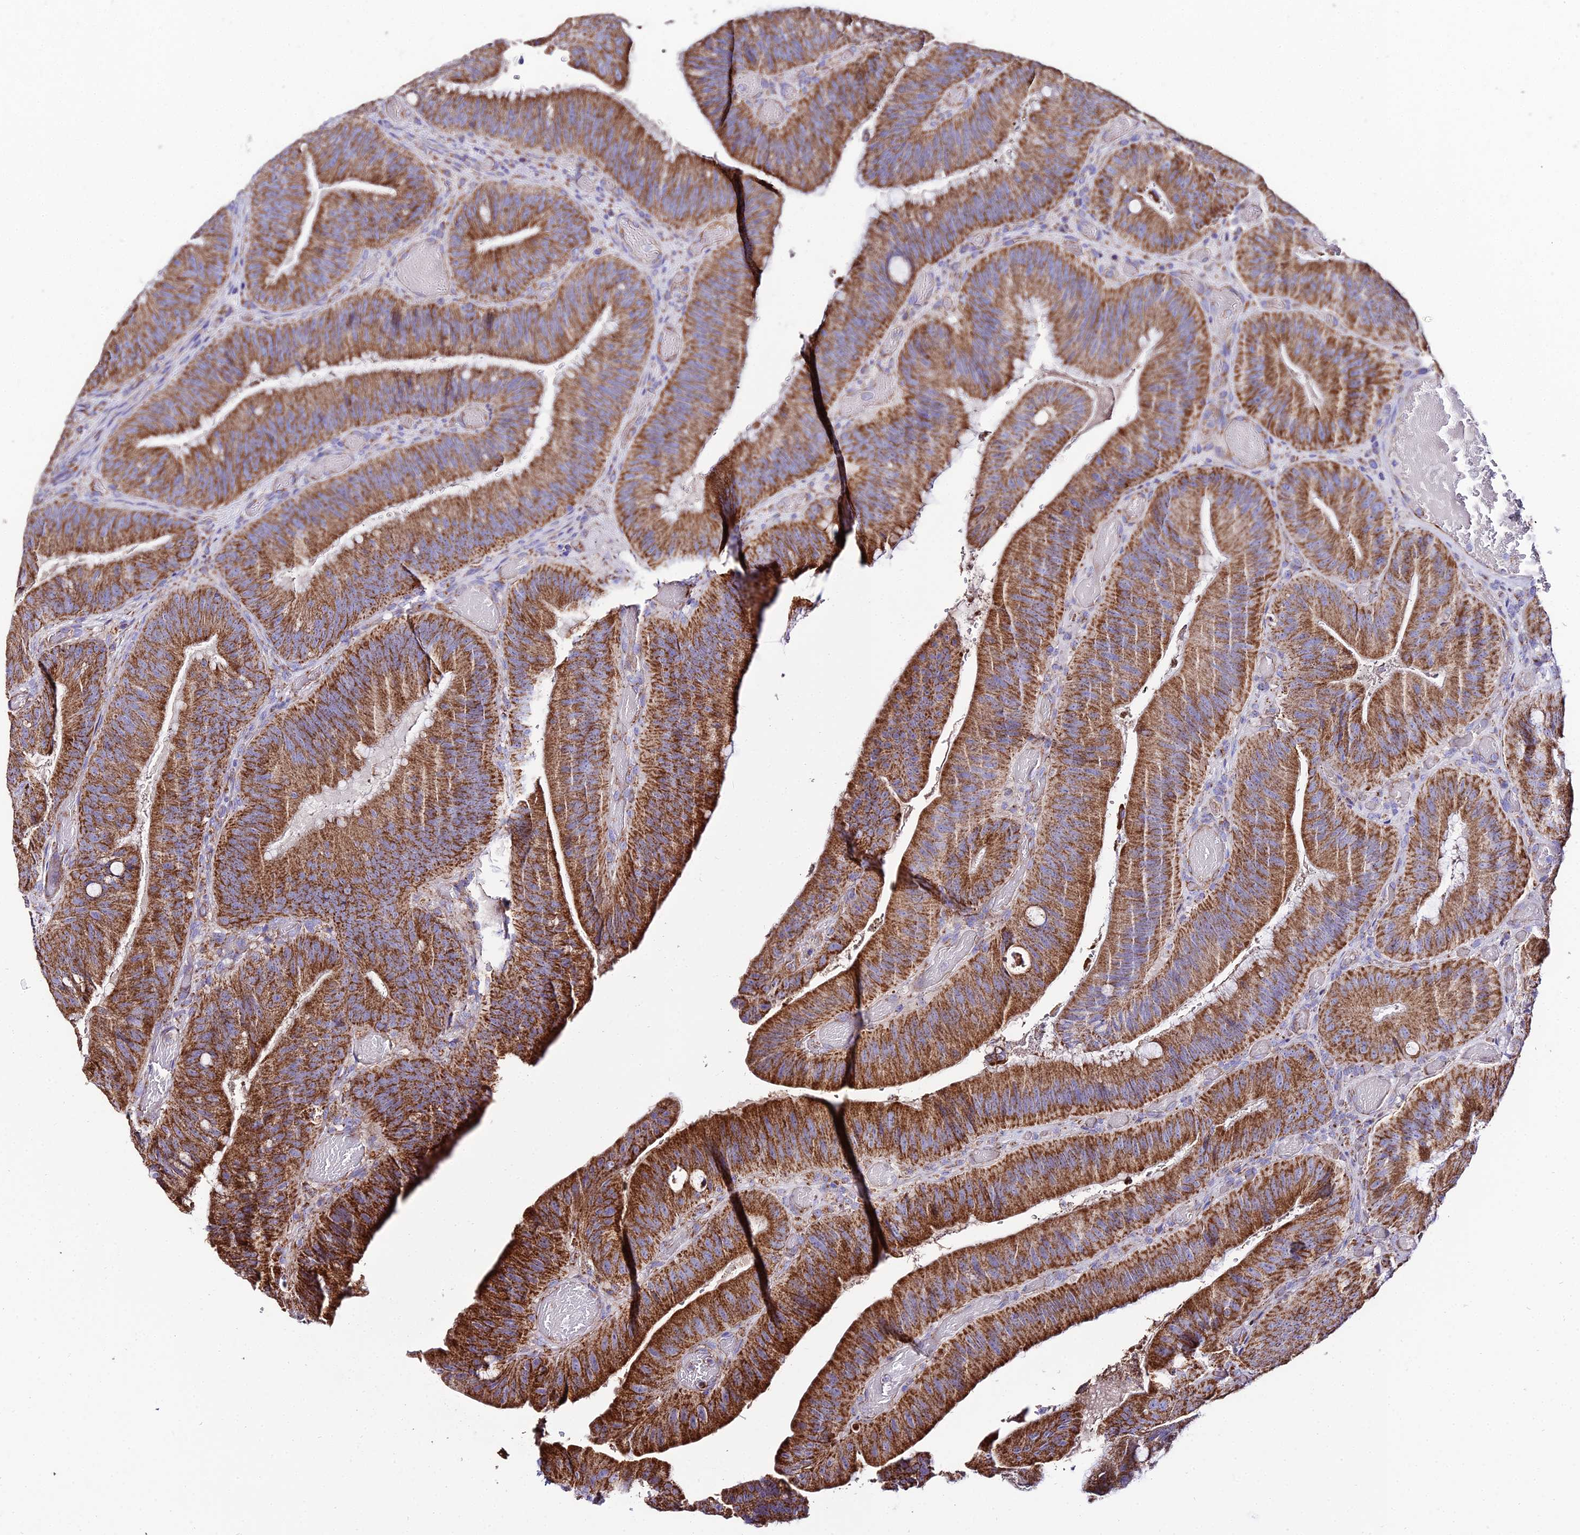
{"staining": {"intensity": "strong", "quantity": ">75%", "location": "cytoplasmic/membranous"}, "tissue": "colorectal cancer", "cell_type": "Tumor cells", "image_type": "cancer", "snomed": [{"axis": "morphology", "description": "Adenocarcinoma, NOS"}, {"axis": "topography", "description": "Colon"}], "caption": "The histopathology image exhibits immunohistochemical staining of colorectal cancer. There is strong cytoplasmic/membranous expression is seen in about >75% of tumor cells. (DAB IHC with brightfield microscopy, high magnification).", "gene": "OCIAD1", "patient": {"sex": "female", "age": 43}}